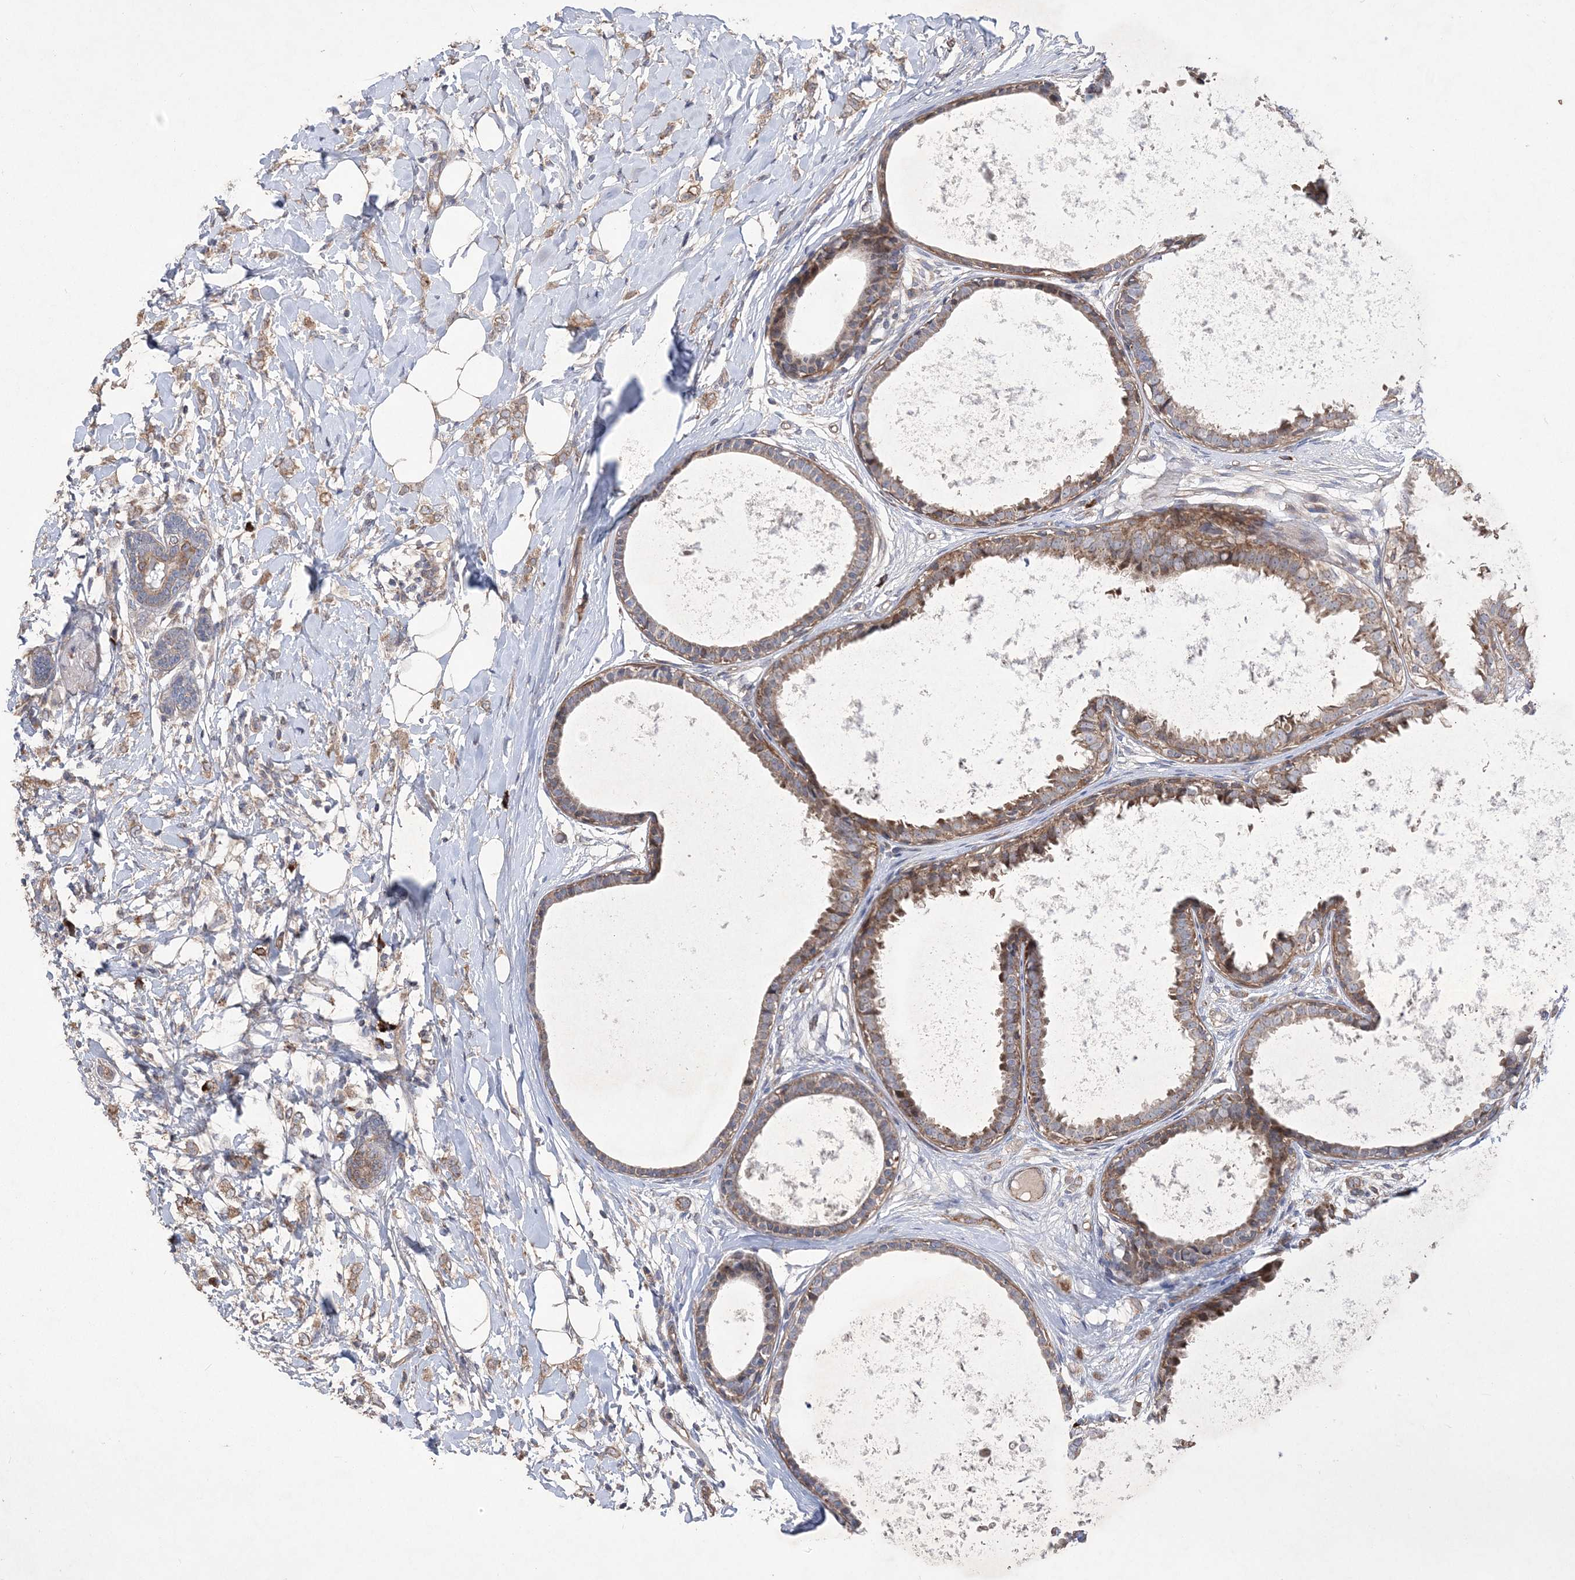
{"staining": {"intensity": "weak", "quantity": ">75%", "location": "cytoplasmic/membranous"}, "tissue": "breast cancer", "cell_type": "Tumor cells", "image_type": "cancer", "snomed": [{"axis": "morphology", "description": "Normal tissue, NOS"}, {"axis": "morphology", "description": "Lobular carcinoma"}, {"axis": "topography", "description": "Breast"}], "caption": "Protein expression by immunohistochemistry (IHC) shows weak cytoplasmic/membranous positivity in approximately >75% of tumor cells in breast cancer. (IHC, brightfield microscopy, high magnification).", "gene": "MTRF1L", "patient": {"sex": "female", "age": 47}}